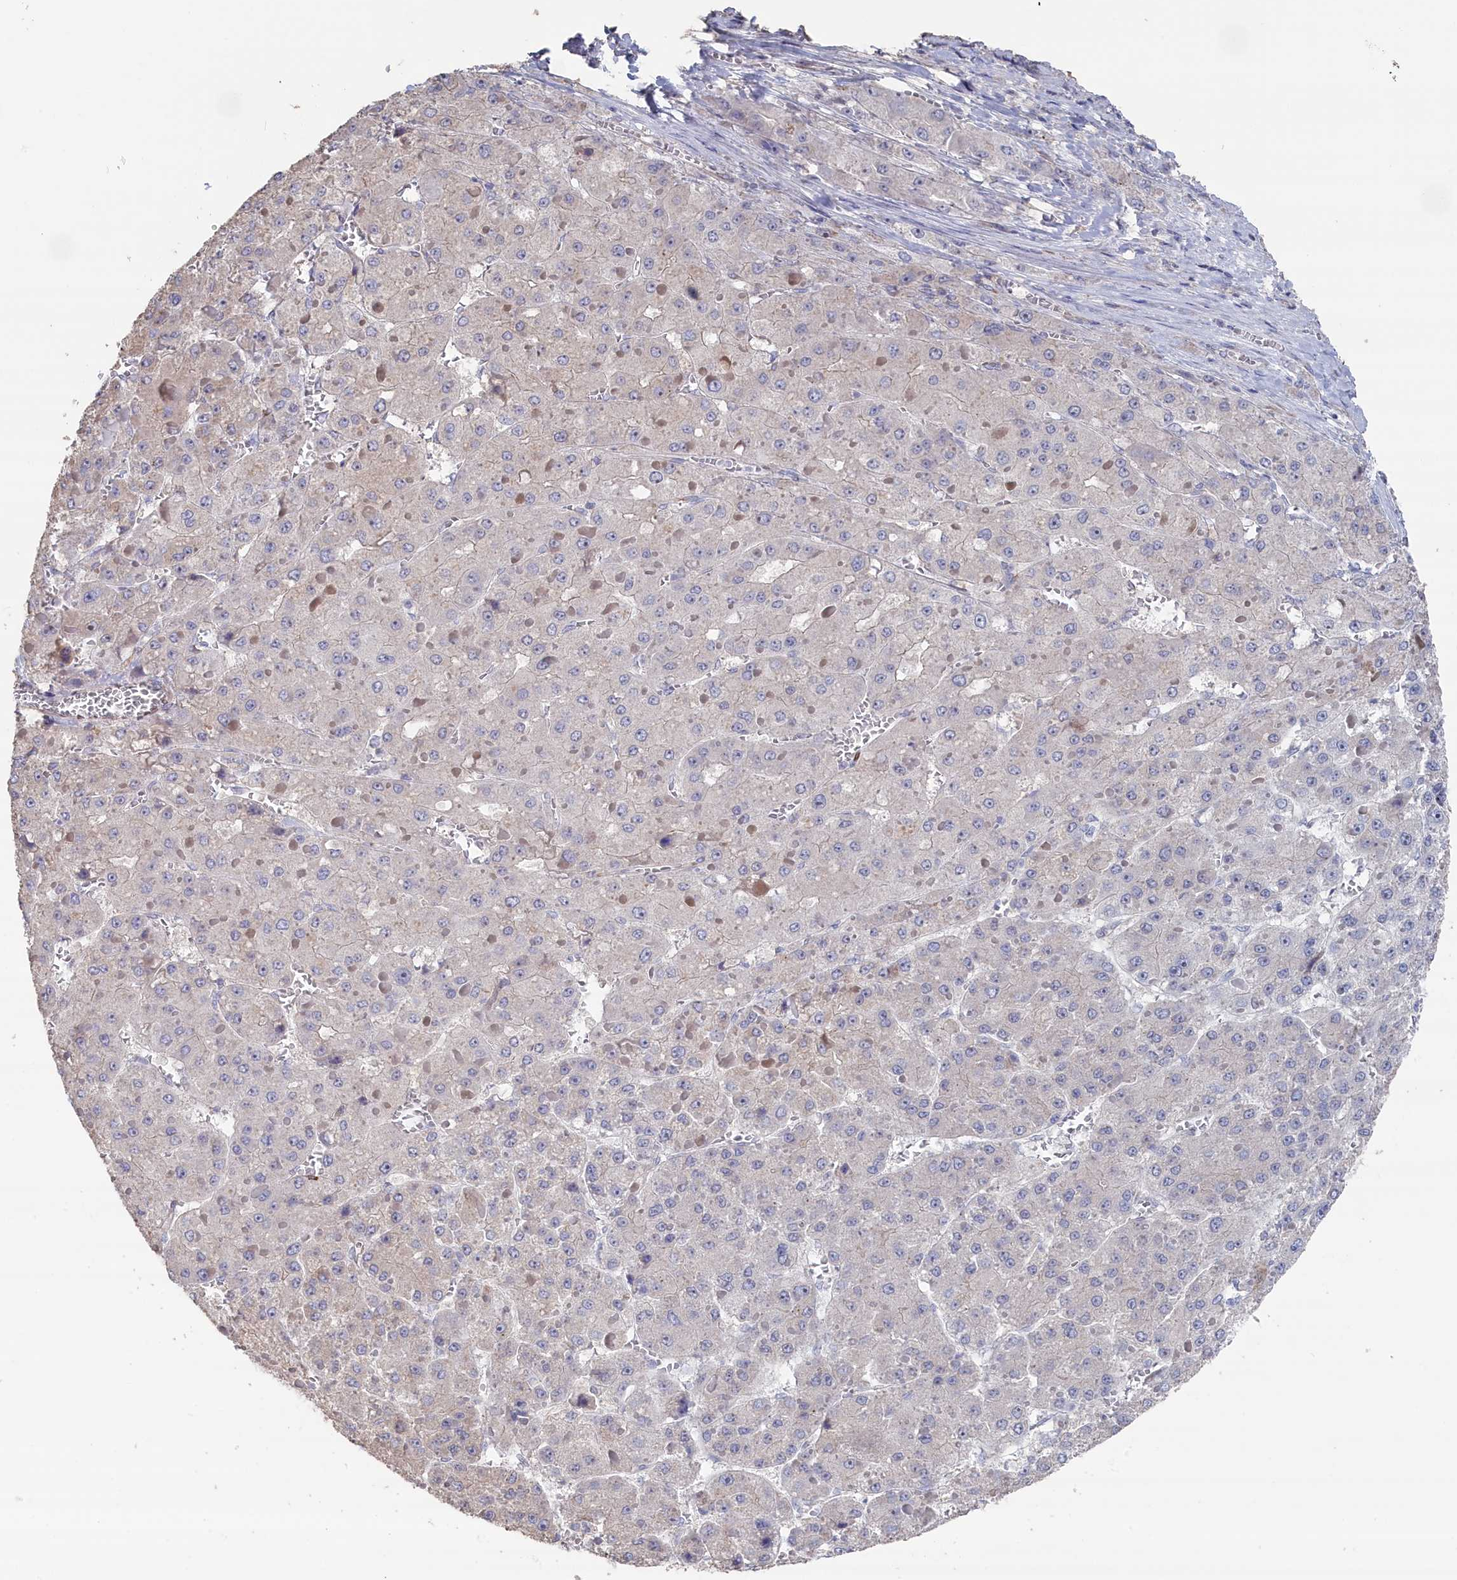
{"staining": {"intensity": "negative", "quantity": "none", "location": "none"}, "tissue": "liver cancer", "cell_type": "Tumor cells", "image_type": "cancer", "snomed": [{"axis": "morphology", "description": "Carcinoma, Hepatocellular, NOS"}, {"axis": "topography", "description": "Liver"}], "caption": "A micrograph of human liver hepatocellular carcinoma is negative for staining in tumor cells.", "gene": "SEMG2", "patient": {"sex": "female", "age": 73}}